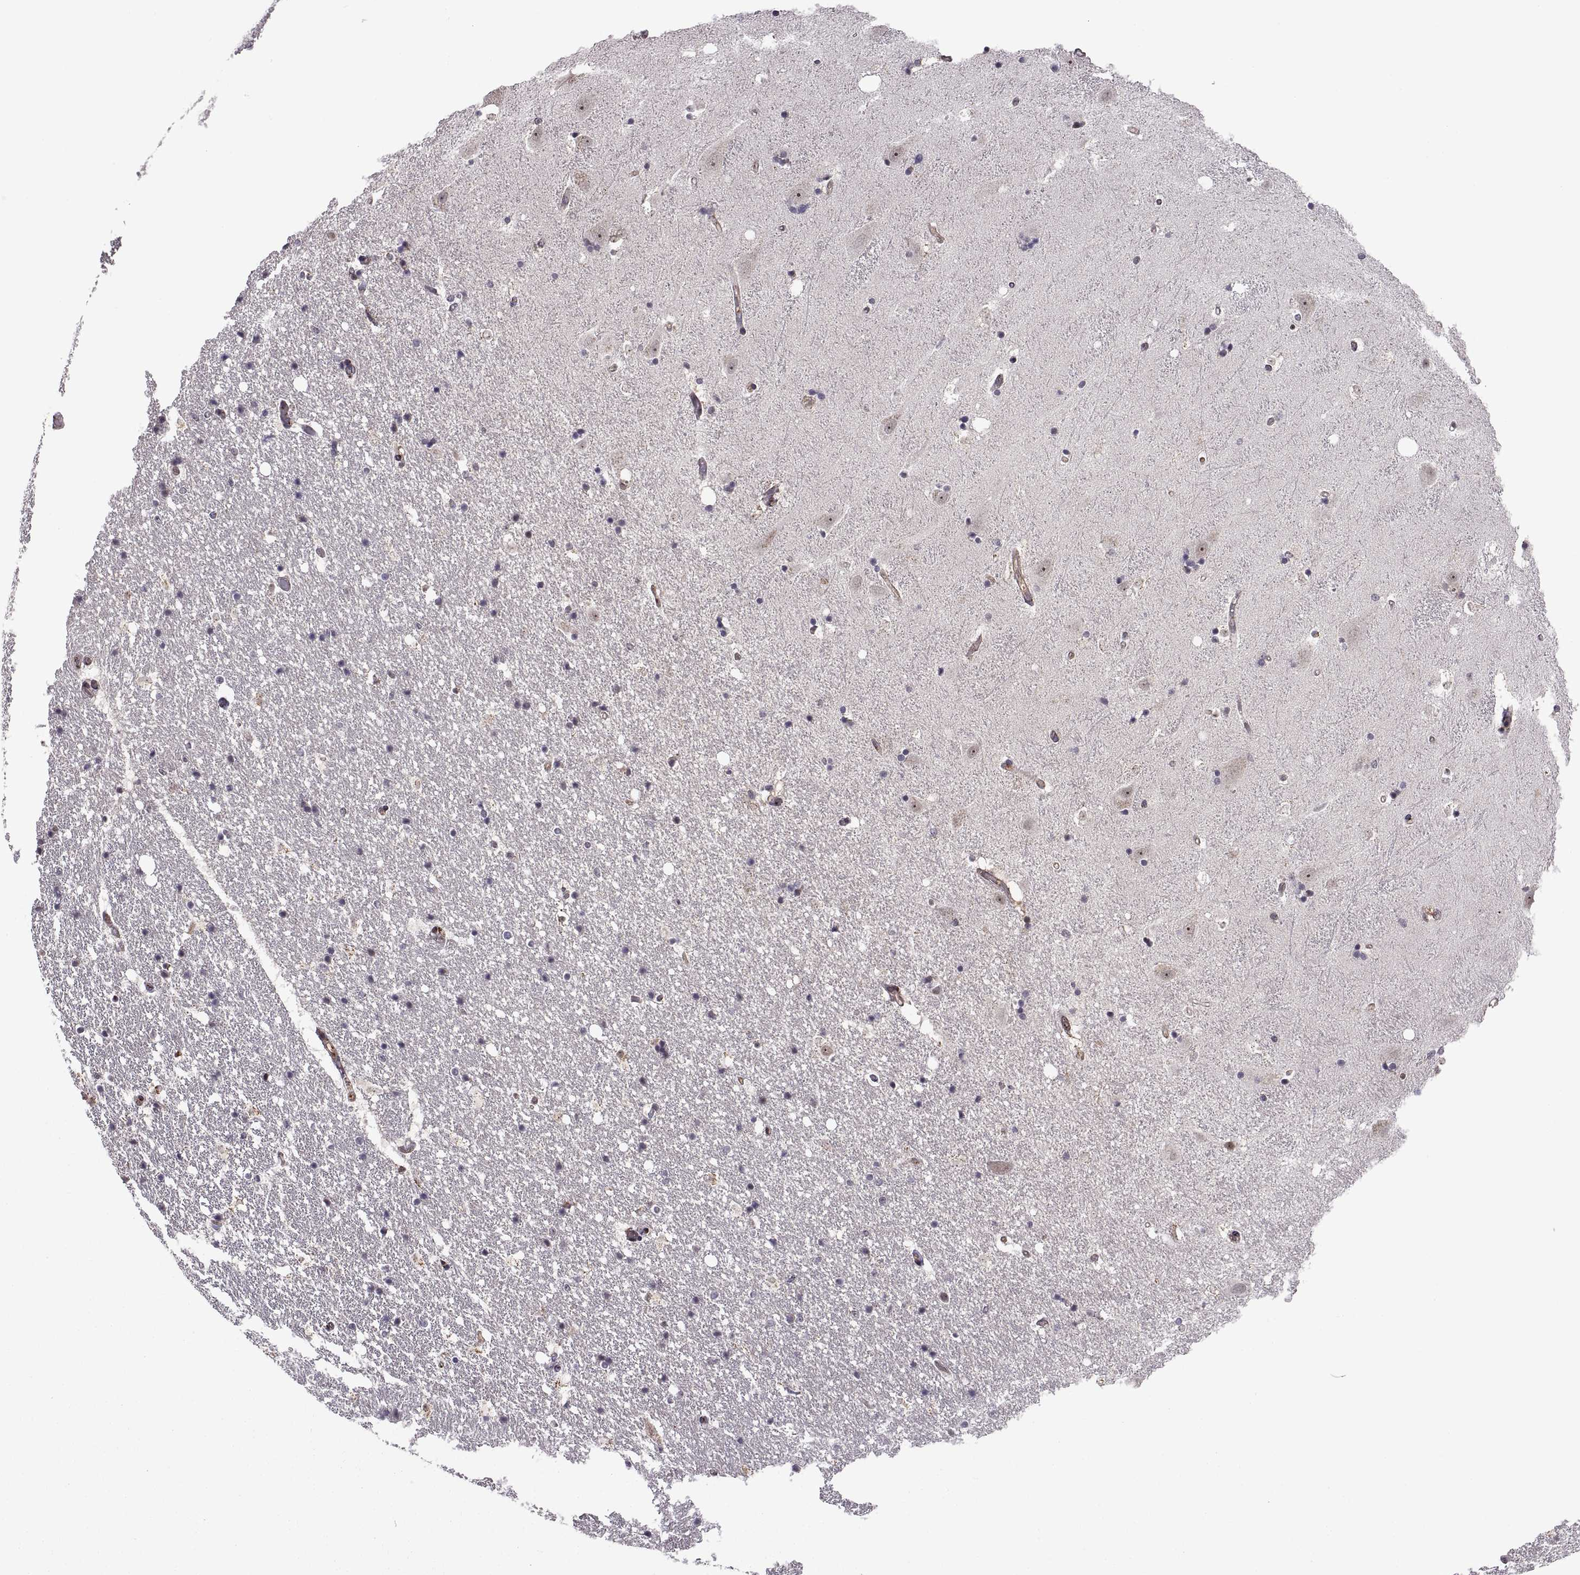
{"staining": {"intensity": "negative", "quantity": "none", "location": "none"}, "tissue": "hippocampus", "cell_type": "Glial cells", "image_type": "normal", "snomed": [{"axis": "morphology", "description": "Normal tissue, NOS"}, {"axis": "topography", "description": "Hippocampus"}], "caption": "High power microscopy micrograph of an IHC photomicrograph of benign hippocampus, revealing no significant staining in glial cells.", "gene": "ARRB1", "patient": {"sex": "male", "age": 49}}